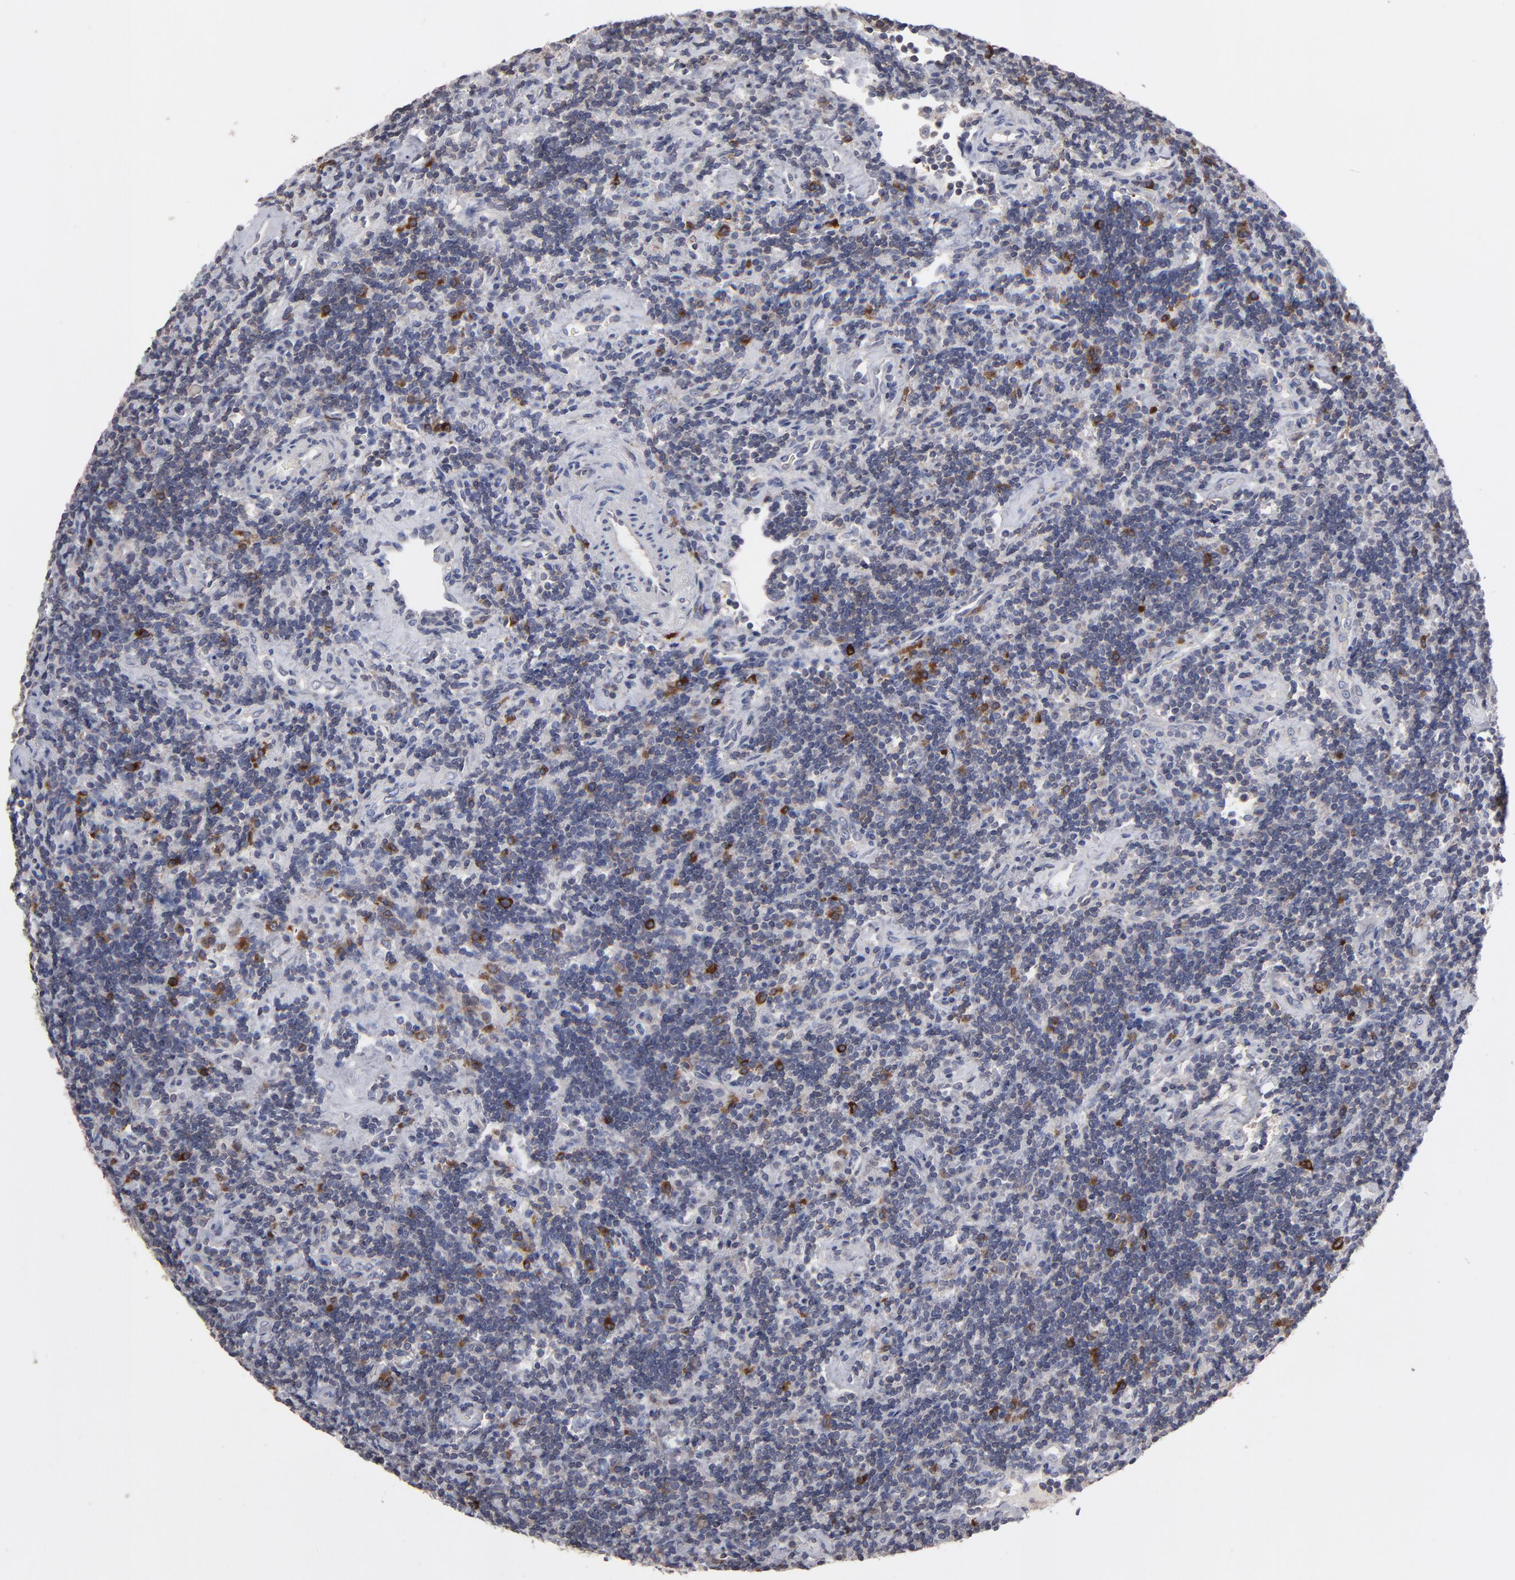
{"staining": {"intensity": "moderate", "quantity": "25%-75%", "location": "cytoplasmic/membranous"}, "tissue": "lymphoma", "cell_type": "Tumor cells", "image_type": "cancer", "snomed": [{"axis": "morphology", "description": "Malignant lymphoma, non-Hodgkin's type, Low grade"}, {"axis": "topography", "description": "Lymph node"}], "caption": "Protein staining of low-grade malignant lymphoma, non-Hodgkin's type tissue shows moderate cytoplasmic/membranous staining in approximately 25%-75% of tumor cells.", "gene": "CEP97", "patient": {"sex": "male", "age": 70}}